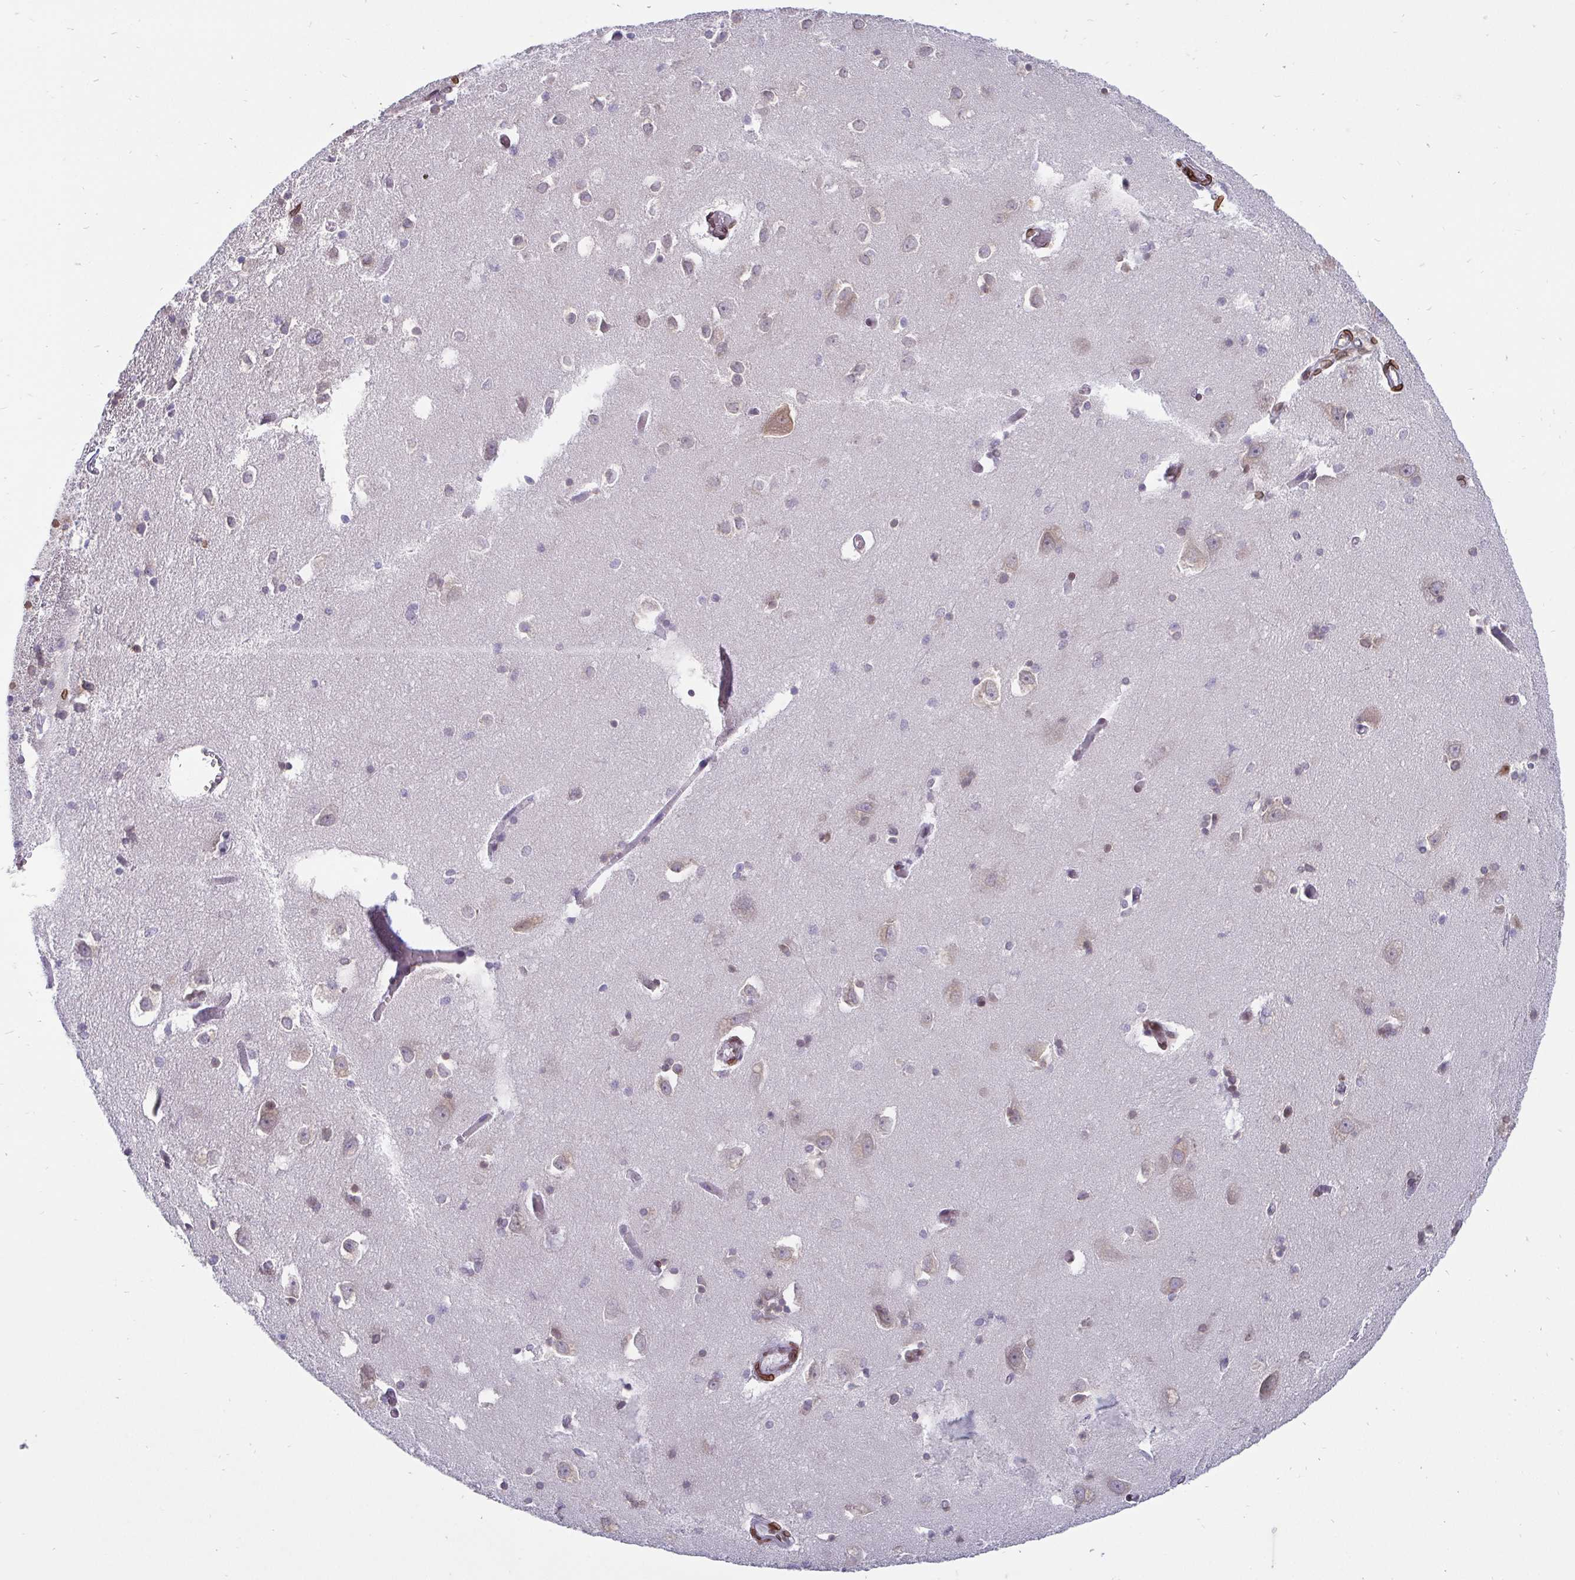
{"staining": {"intensity": "moderate", "quantity": "<25%", "location": "nuclear"}, "tissue": "caudate", "cell_type": "Glial cells", "image_type": "normal", "snomed": [{"axis": "morphology", "description": "Normal tissue, NOS"}, {"axis": "topography", "description": "Lateral ventricle wall"}, {"axis": "topography", "description": "Hippocampus"}], "caption": "Caudate stained with immunohistochemistry shows moderate nuclear positivity in approximately <25% of glial cells. The staining is performed using DAB brown chromogen to label protein expression. The nuclei are counter-stained blue using hematoxylin.", "gene": "EMD", "patient": {"sex": "female", "age": 63}}